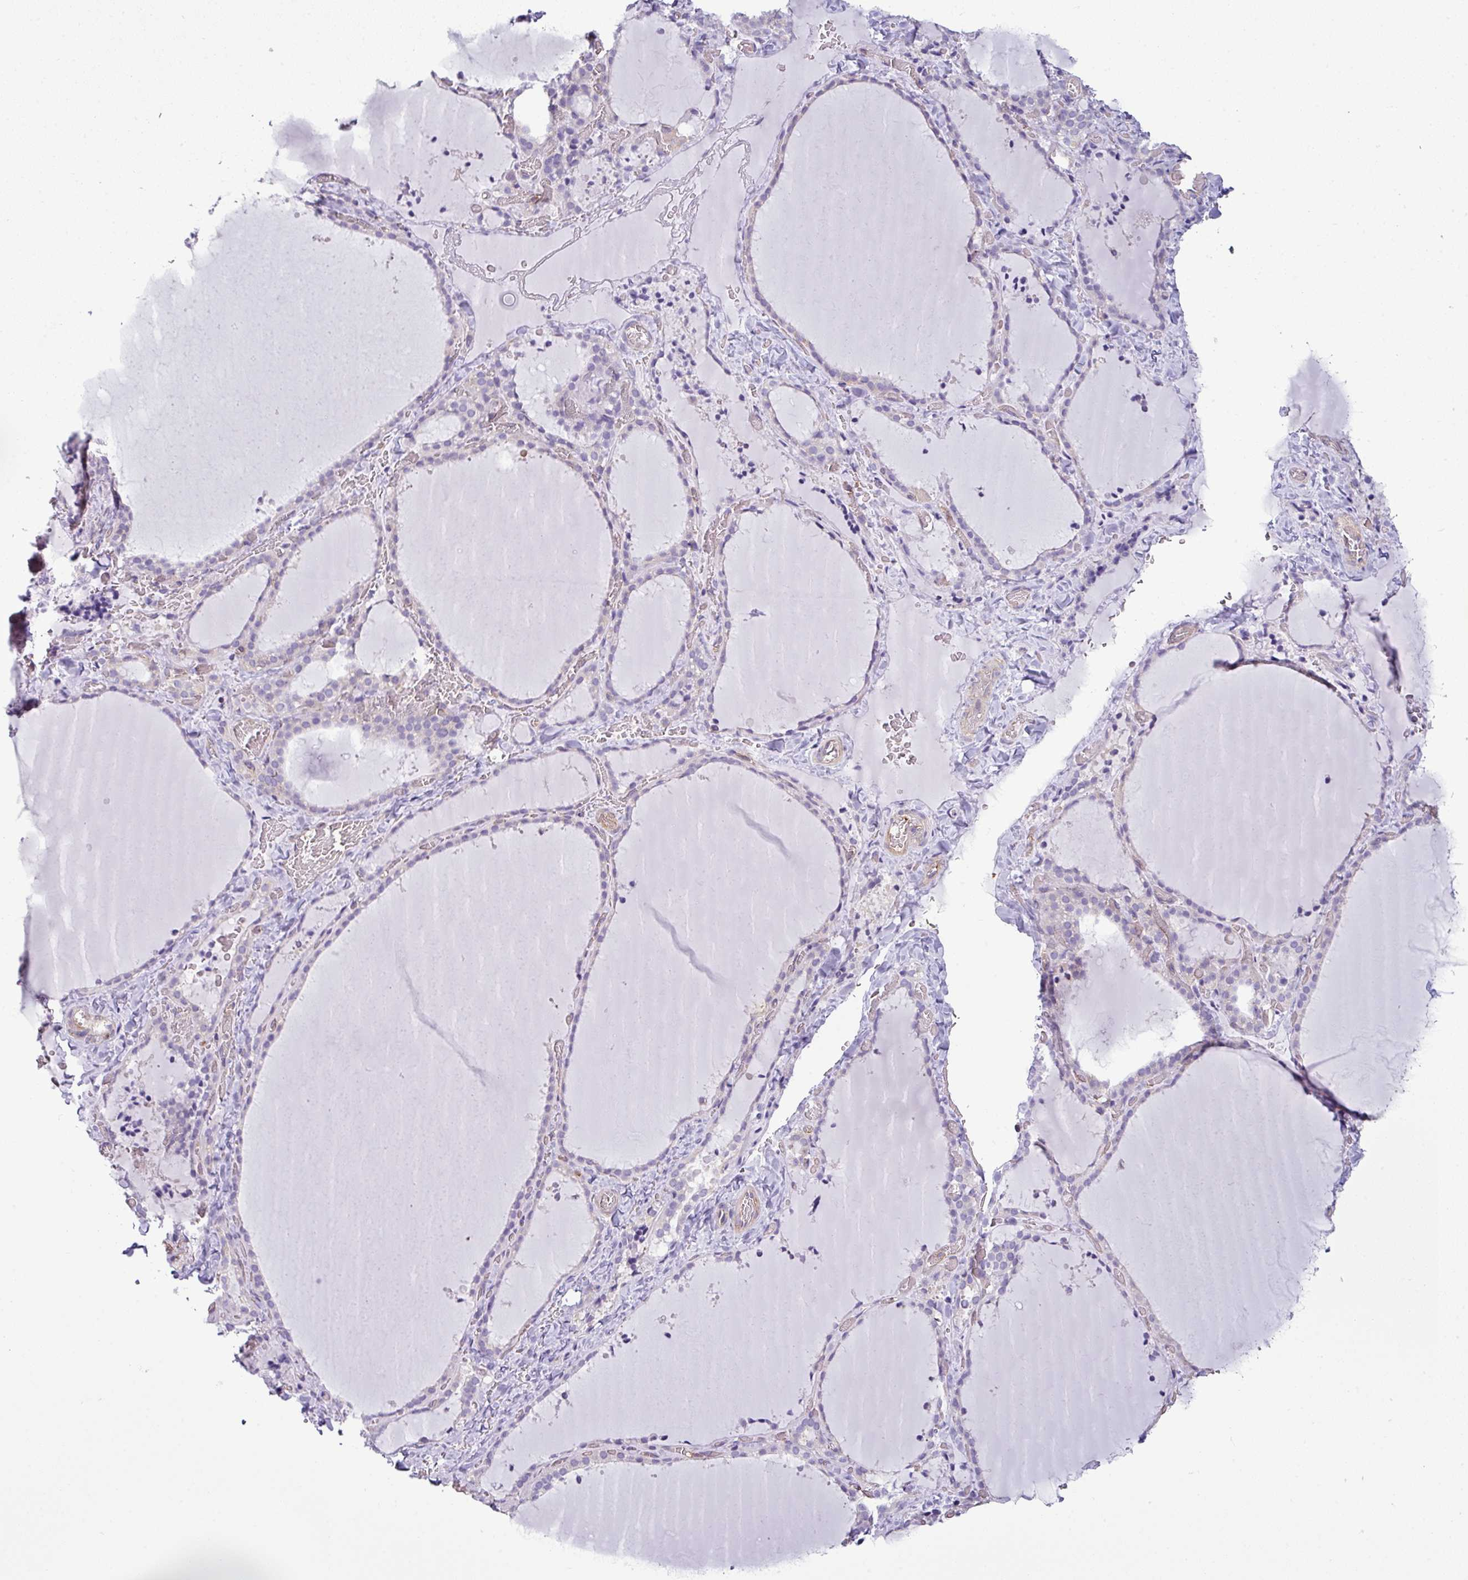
{"staining": {"intensity": "negative", "quantity": "none", "location": "none"}, "tissue": "thyroid gland", "cell_type": "Glandular cells", "image_type": "normal", "snomed": [{"axis": "morphology", "description": "Normal tissue, NOS"}, {"axis": "topography", "description": "Thyroid gland"}], "caption": "Histopathology image shows no significant protein staining in glandular cells of benign thyroid gland. The staining was performed using DAB (3,3'-diaminobenzidine) to visualize the protein expression in brown, while the nuclei were stained in blue with hematoxylin (Magnification: 20x).", "gene": "XNDC1N", "patient": {"sex": "female", "age": 22}}